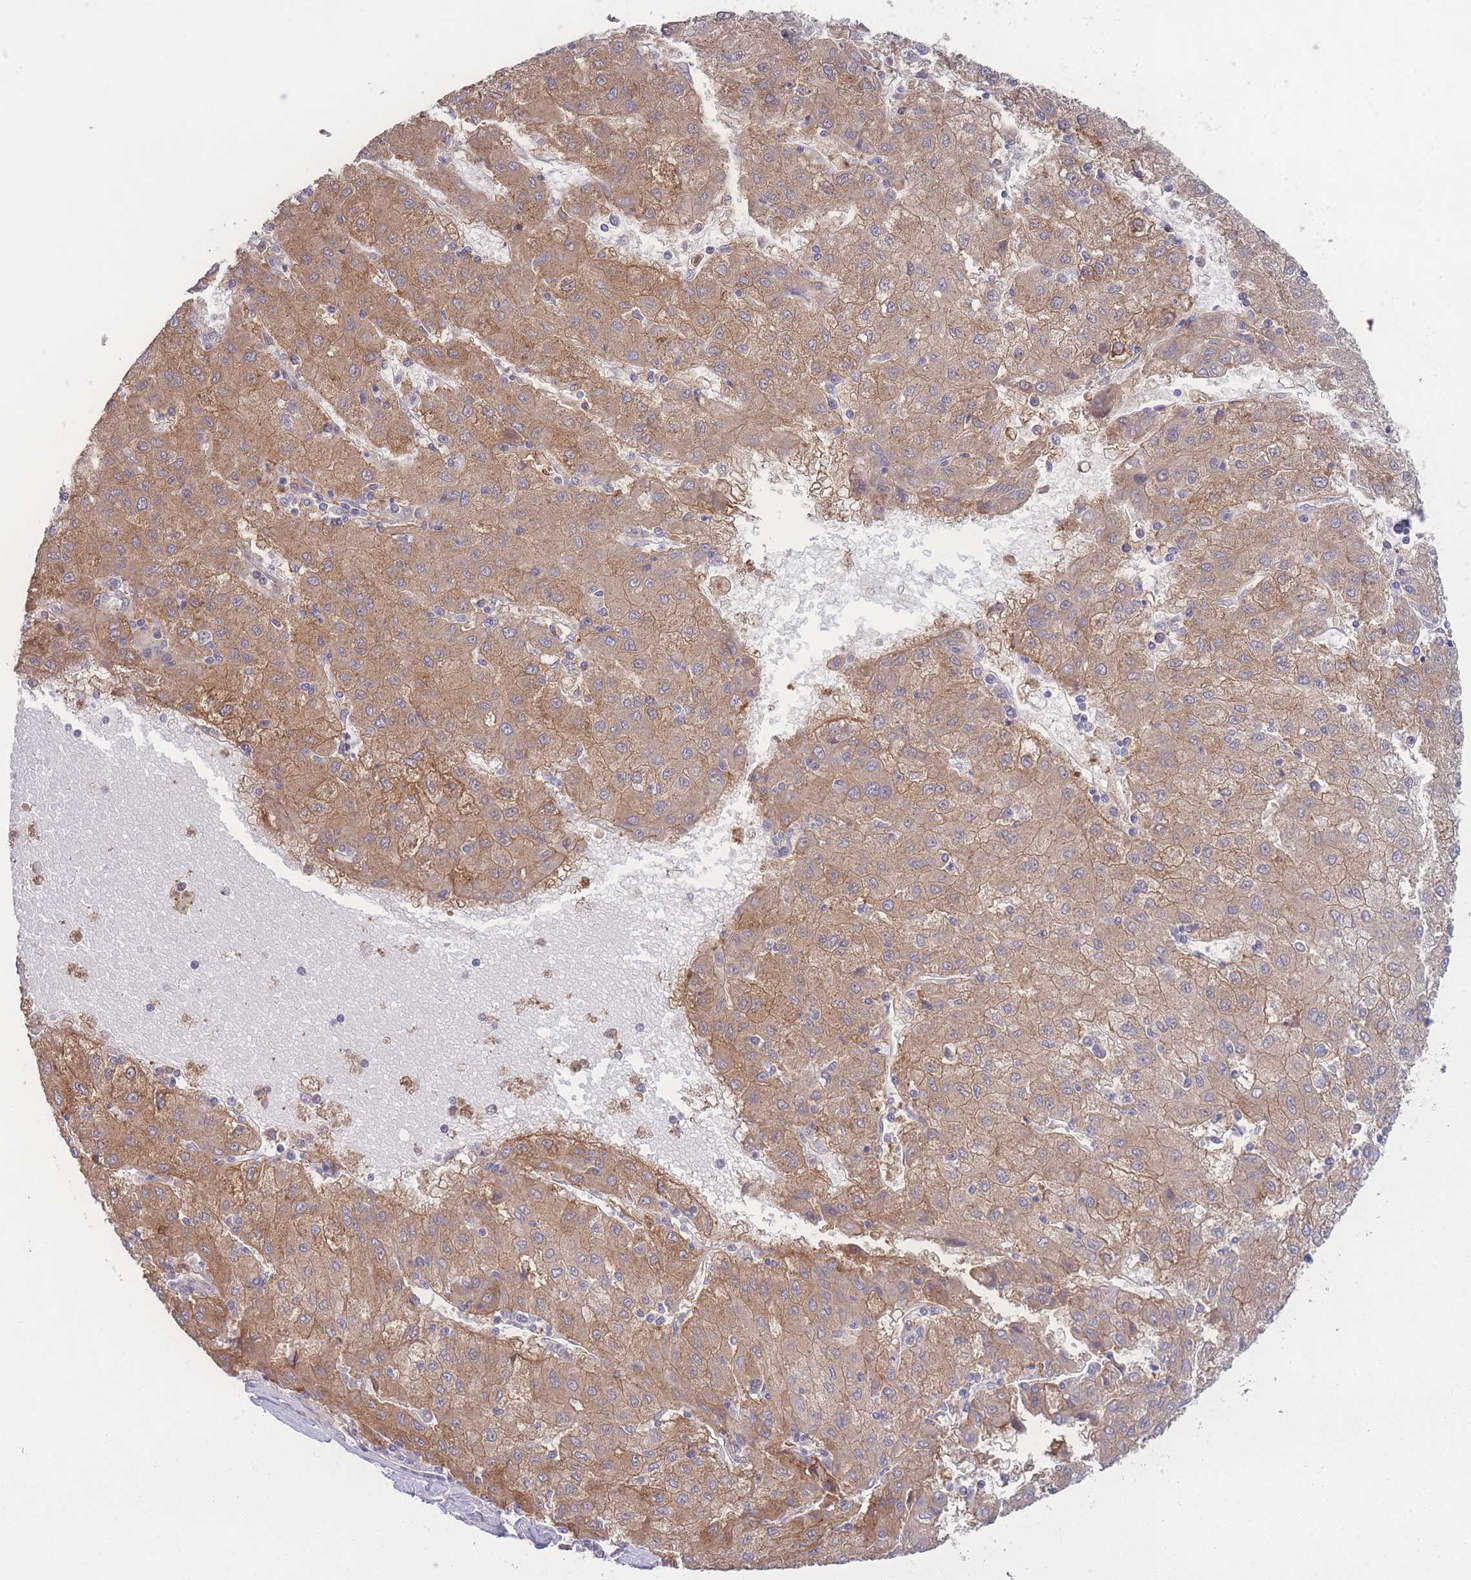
{"staining": {"intensity": "moderate", "quantity": ">75%", "location": "cytoplasmic/membranous"}, "tissue": "liver cancer", "cell_type": "Tumor cells", "image_type": "cancer", "snomed": [{"axis": "morphology", "description": "Carcinoma, Hepatocellular, NOS"}, {"axis": "topography", "description": "Liver"}], "caption": "Moderate cytoplasmic/membranous expression is seen in about >75% of tumor cells in liver cancer (hepatocellular carcinoma). Nuclei are stained in blue.", "gene": "STEAP3", "patient": {"sex": "male", "age": 72}}